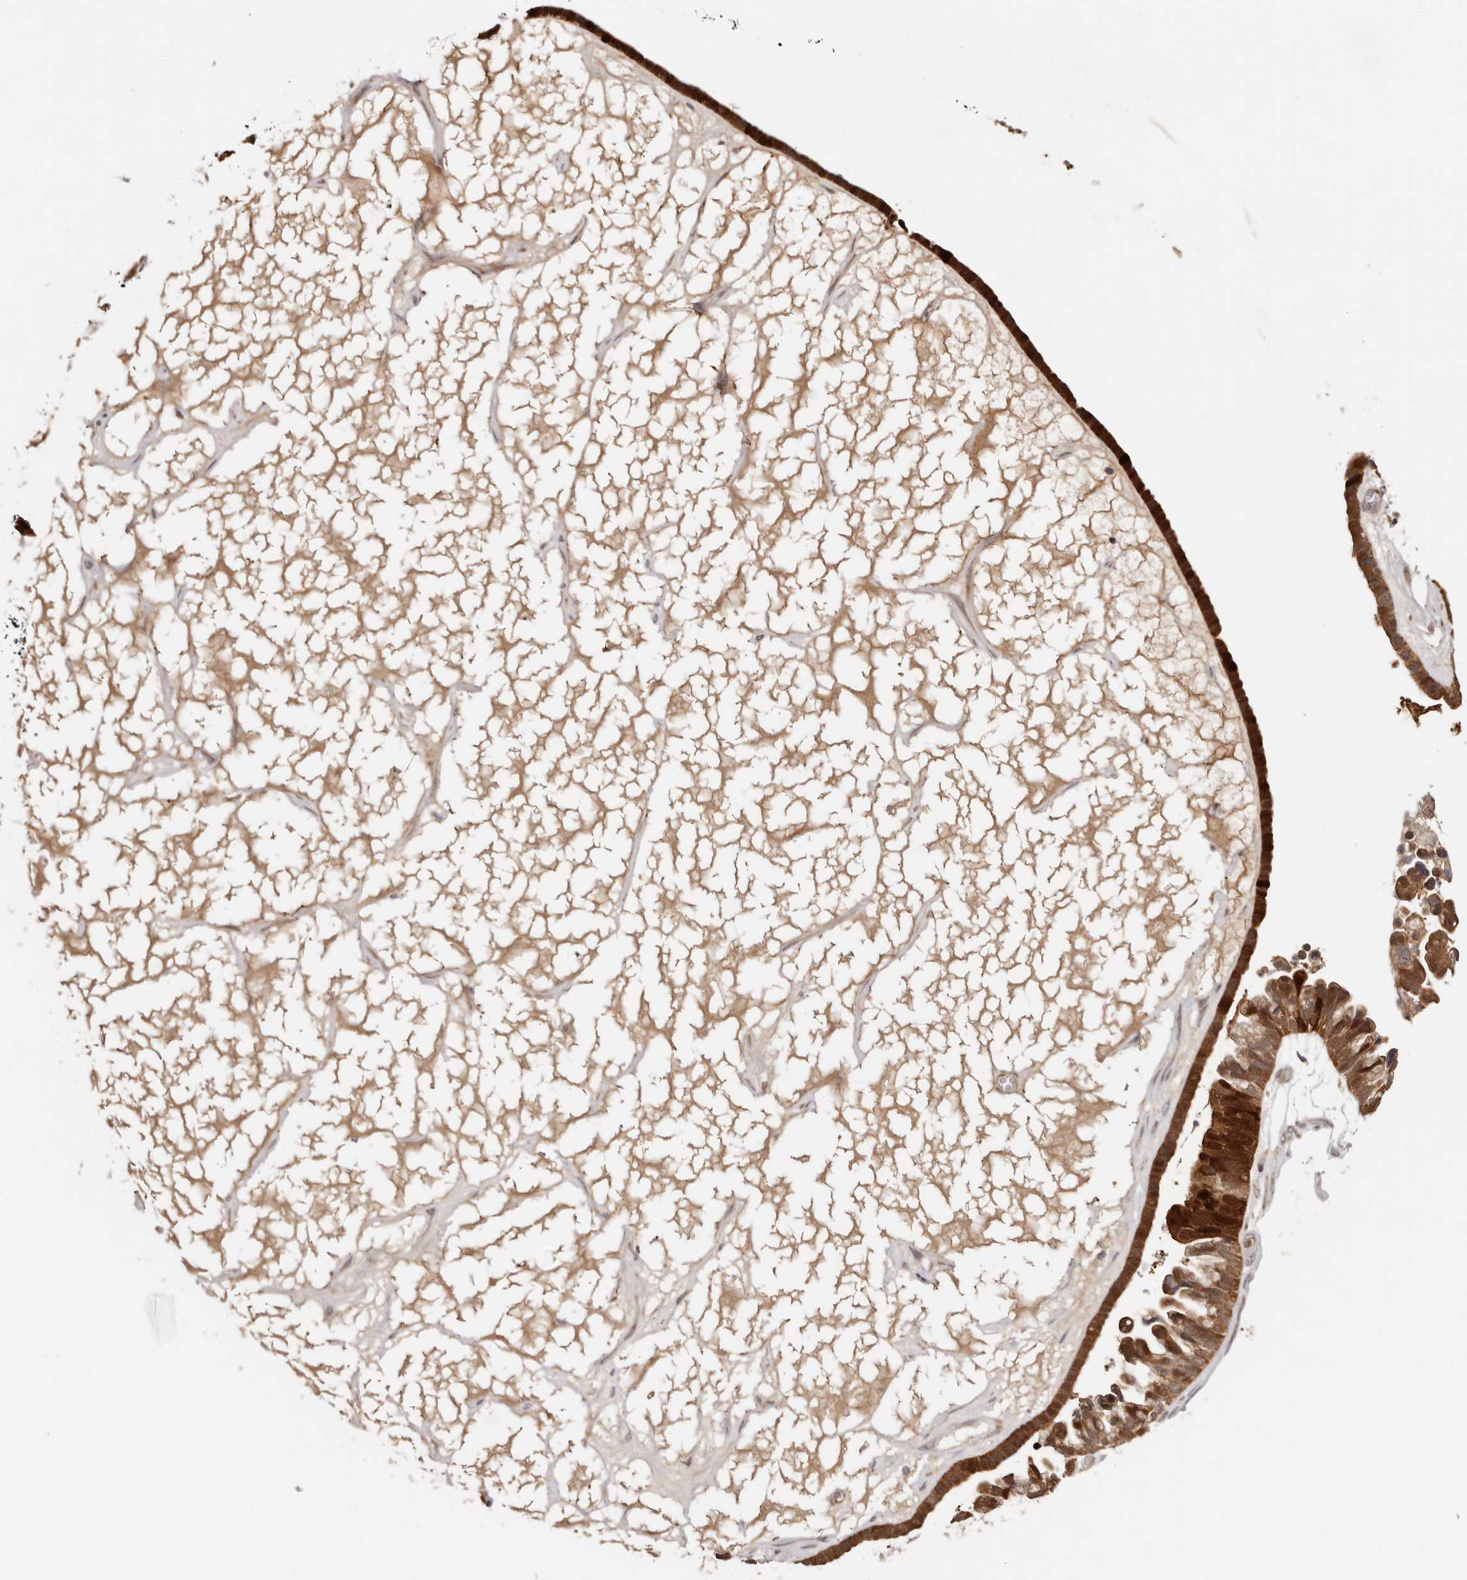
{"staining": {"intensity": "strong", "quantity": ">75%", "location": "cytoplasmic/membranous,nuclear"}, "tissue": "ovarian cancer", "cell_type": "Tumor cells", "image_type": "cancer", "snomed": [{"axis": "morphology", "description": "Cystadenocarcinoma, serous, NOS"}, {"axis": "topography", "description": "Ovary"}], "caption": "The photomicrograph demonstrates staining of ovarian cancer, revealing strong cytoplasmic/membranous and nuclear protein positivity (brown color) within tumor cells. Using DAB (3,3'-diaminobenzidine) (brown) and hematoxylin (blue) stains, captured at high magnification using brightfield microscopy.", "gene": "BCL2L15", "patient": {"sex": "female", "age": 56}}